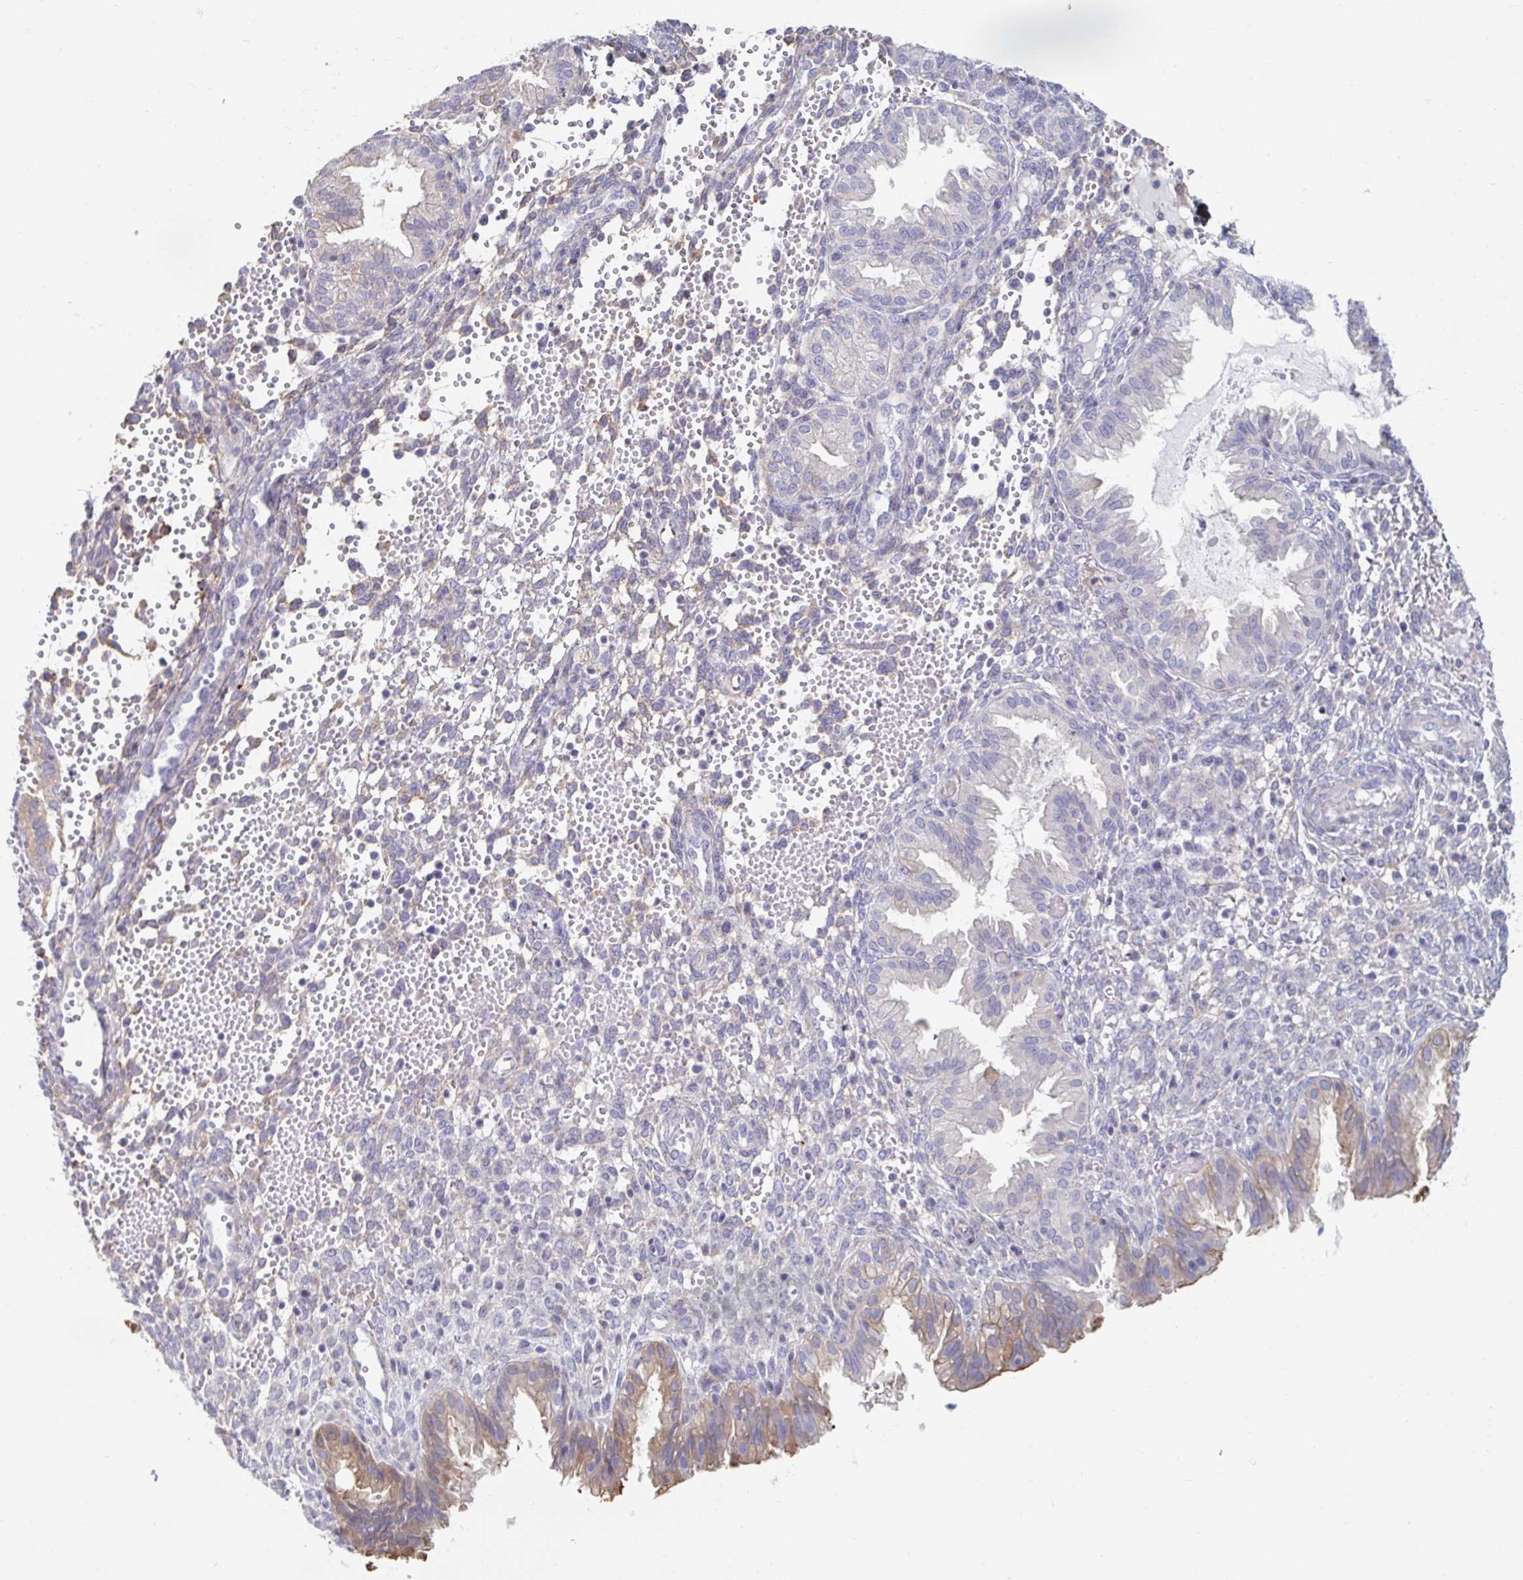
{"staining": {"intensity": "moderate", "quantity": "<25%", "location": "cytoplasmic/membranous"}, "tissue": "endometrium", "cell_type": "Cells in endometrial stroma", "image_type": "normal", "snomed": [{"axis": "morphology", "description": "Normal tissue, NOS"}, {"axis": "topography", "description": "Endometrium"}], "caption": "This image shows immunohistochemistry (IHC) staining of normal human endometrium, with low moderate cytoplasmic/membranous positivity in about <25% of cells in endometrial stroma.", "gene": "MYLK2", "patient": {"sex": "female", "age": 33}}